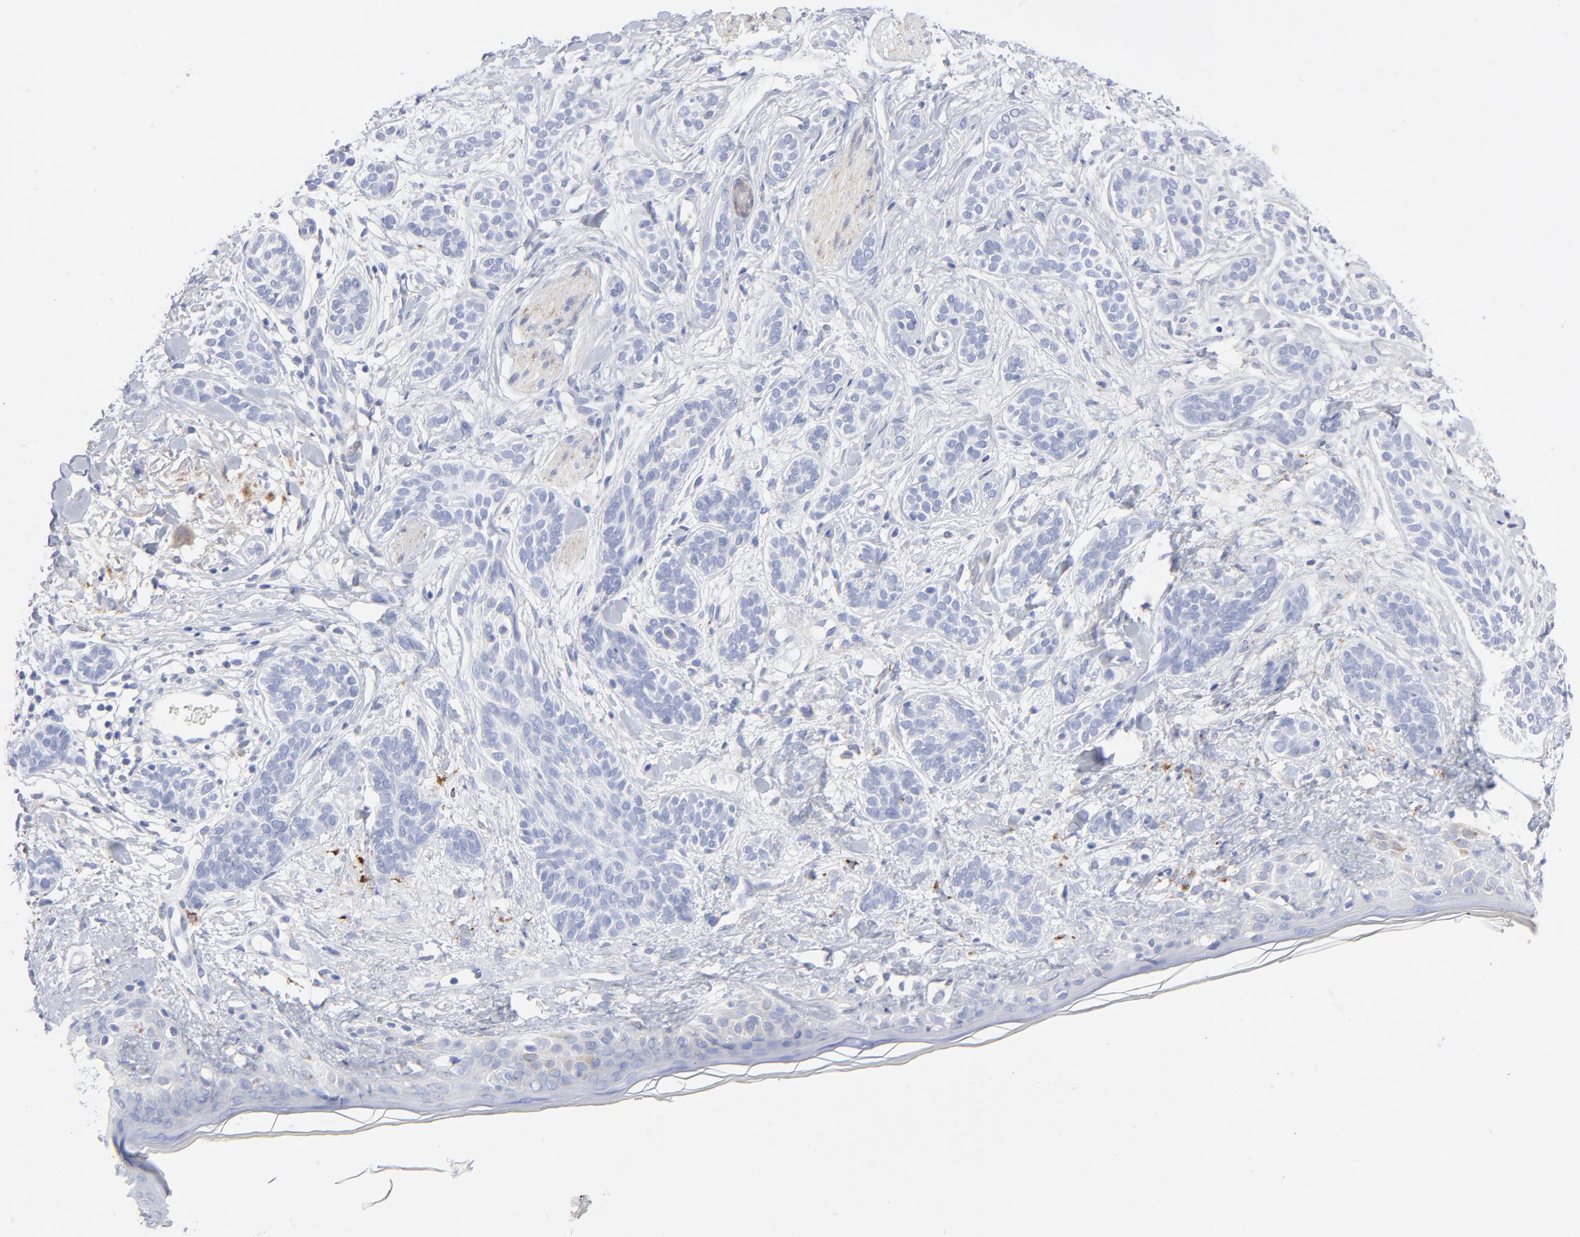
{"staining": {"intensity": "negative", "quantity": "none", "location": "none"}, "tissue": "skin cancer", "cell_type": "Tumor cells", "image_type": "cancer", "snomed": [{"axis": "morphology", "description": "Normal tissue, NOS"}, {"axis": "morphology", "description": "Basal cell carcinoma"}, {"axis": "topography", "description": "Skin"}], "caption": "An IHC histopathology image of skin cancer (basal cell carcinoma) is shown. There is no staining in tumor cells of skin cancer (basal cell carcinoma).", "gene": "CHCHD10", "patient": {"sex": "male", "age": 63}}